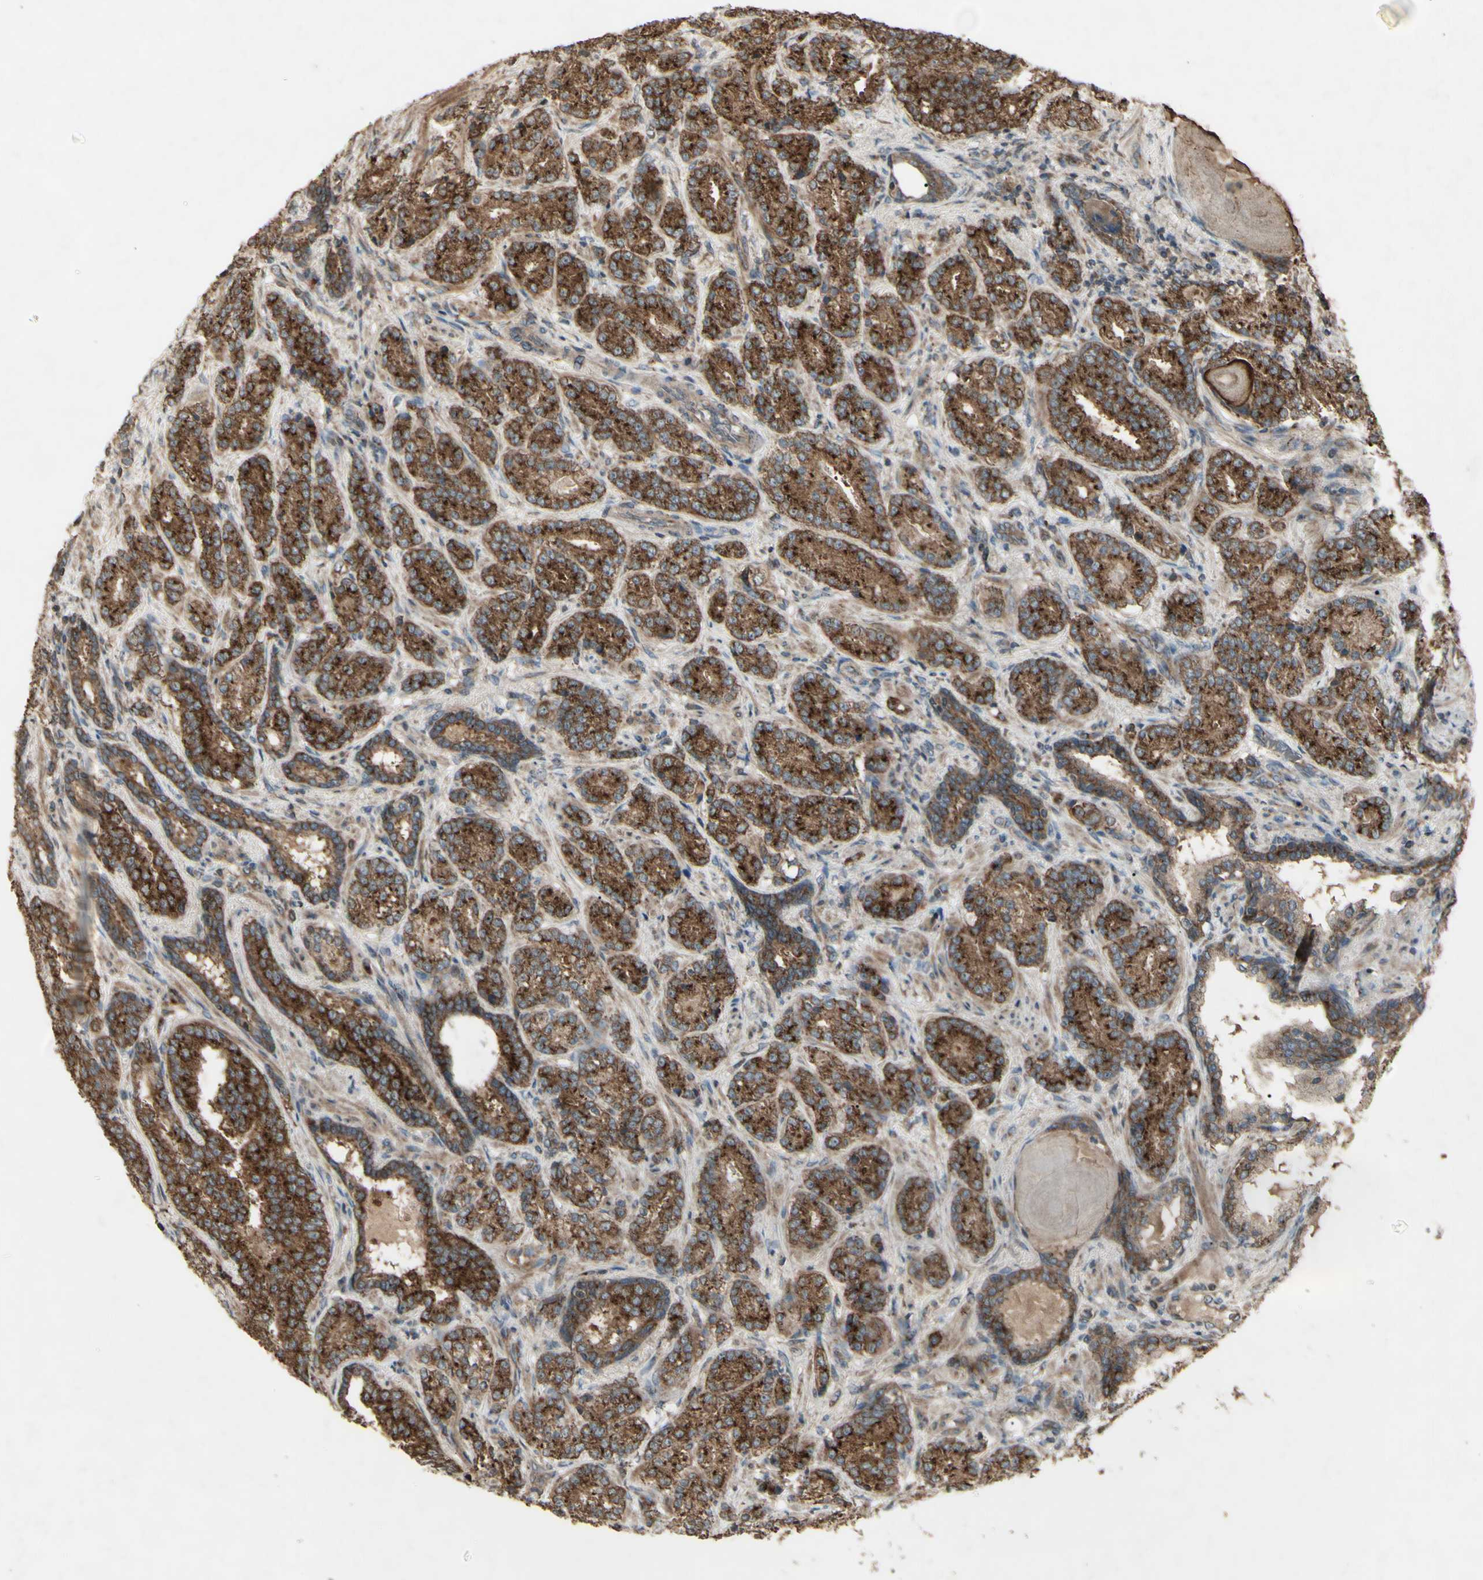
{"staining": {"intensity": "strong", "quantity": ">75%", "location": "cytoplasmic/membranous"}, "tissue": "prostate cancer", "cell_type": "Tumor cells", "image_type": "cancer", "snomed": [{"axis": "morphology", "description": "Adenocarcinoma, High grade"}, {"axis": "topography", "description": "Prostate"}], "caption": "An immunohistochemistry (IHC) histopathology image of tumor tissue is shown. Protein staining in brown labels strong cytoplasmic/membranous positivity in prostate cancer (adenocarcinoma (high-grade)) within tumor cells.", "gene": "AP1G1", "patient": {"sex": "male", "age": 61}}